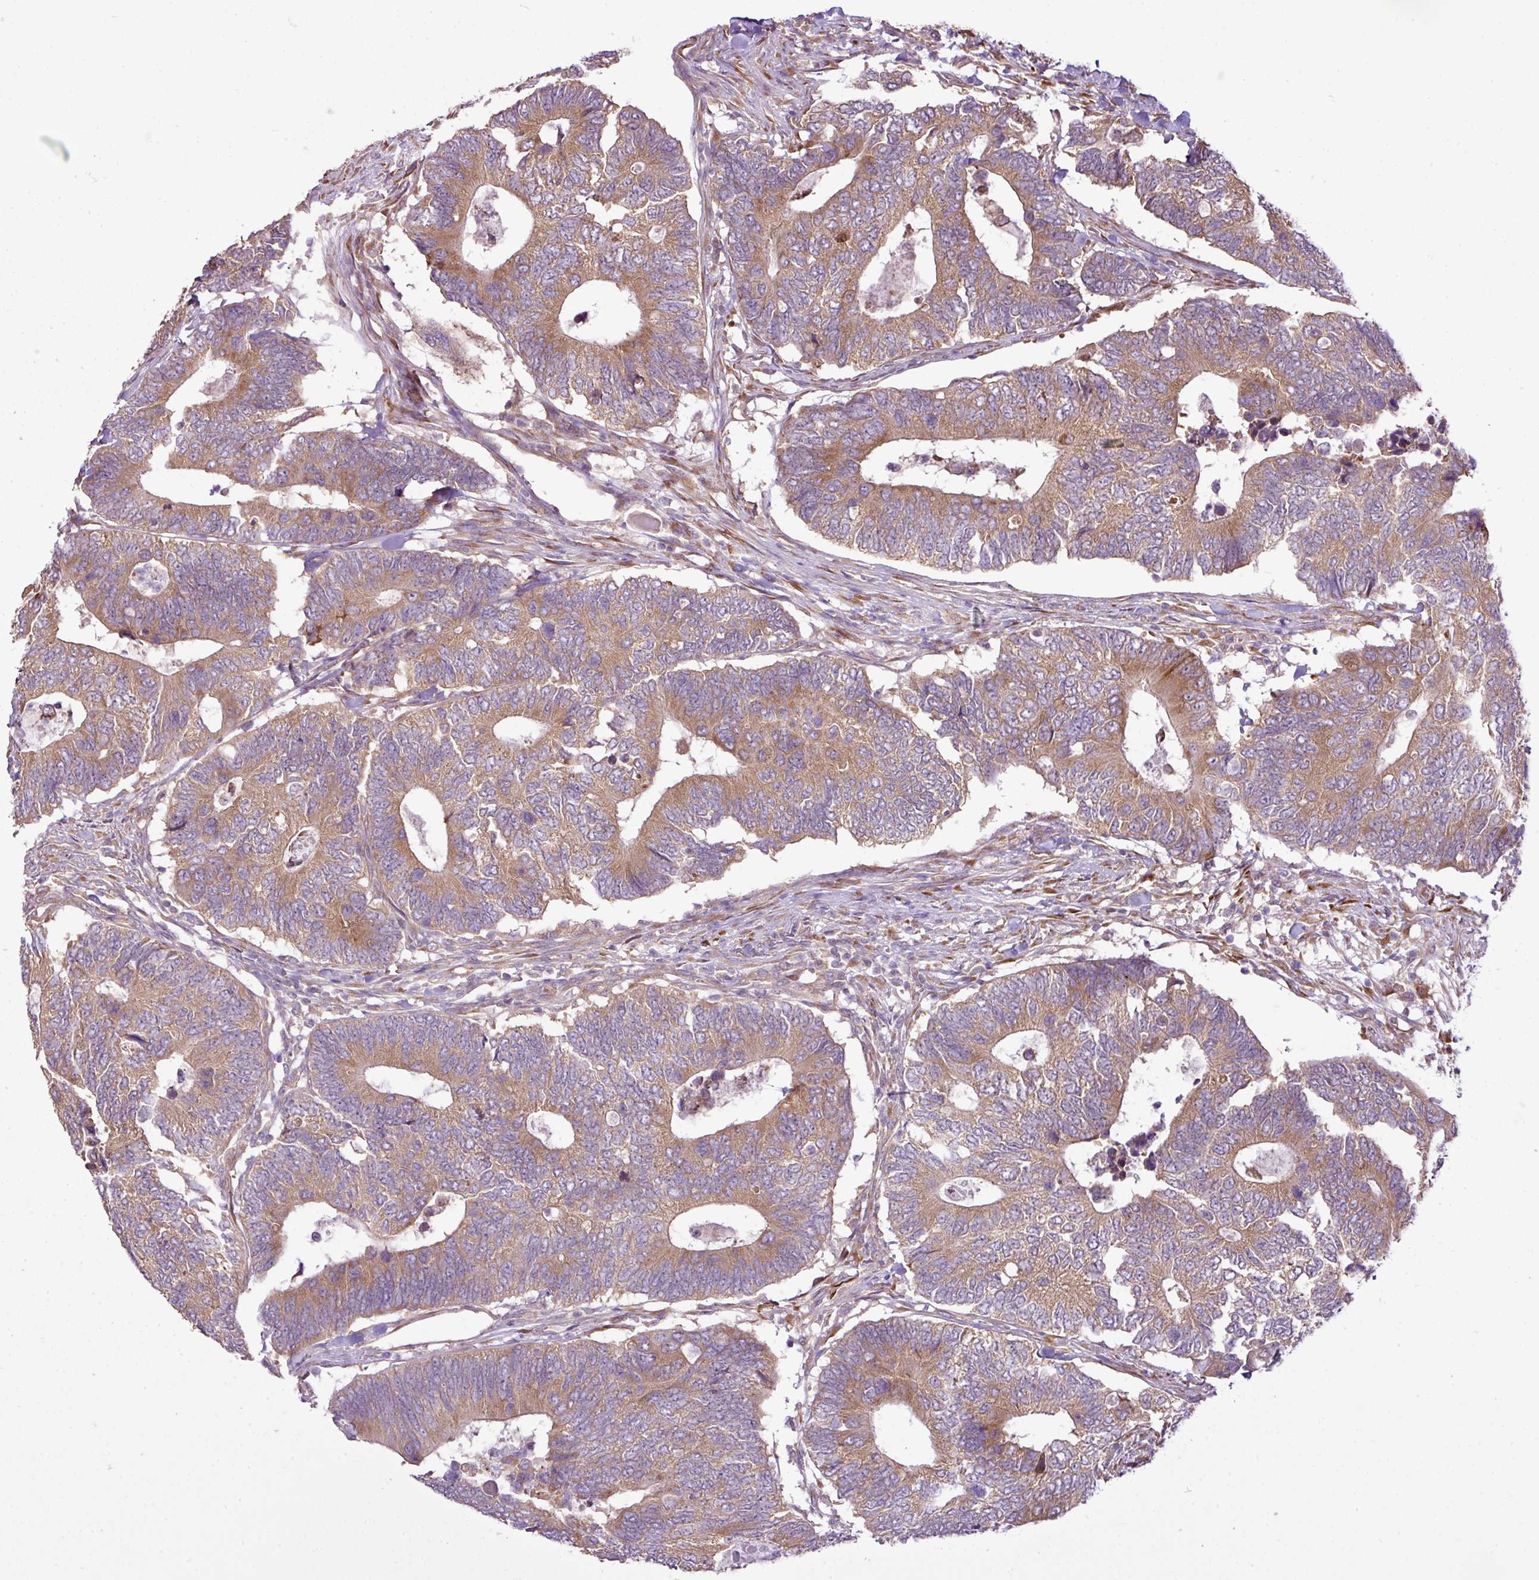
{"staining": {"intensity": "moderate", "quantity": ">75%", "location": "cytoplasmic/membranous"}, "tissue": "colorectal cancer", "cell_type": "Tumor cells", "image_type": "cancer", "snomed": [{"axis": "morphology", "description": "Adenocarcinoma, NOS"}, {"axis": "topography", "description": "Colon"}], "caption": "Protein staining of adenocarcinoma (colorectal) tissue displays moderate cytoplasmic/membranous positivity in about >75% of tumor cells. Using DAB (brown) and hematoxylin (blue) stains, captured at high magnification using brightfield microscopy.", "gene": "DNAAF4", "patient": {"sex": "male", "age": 87}}